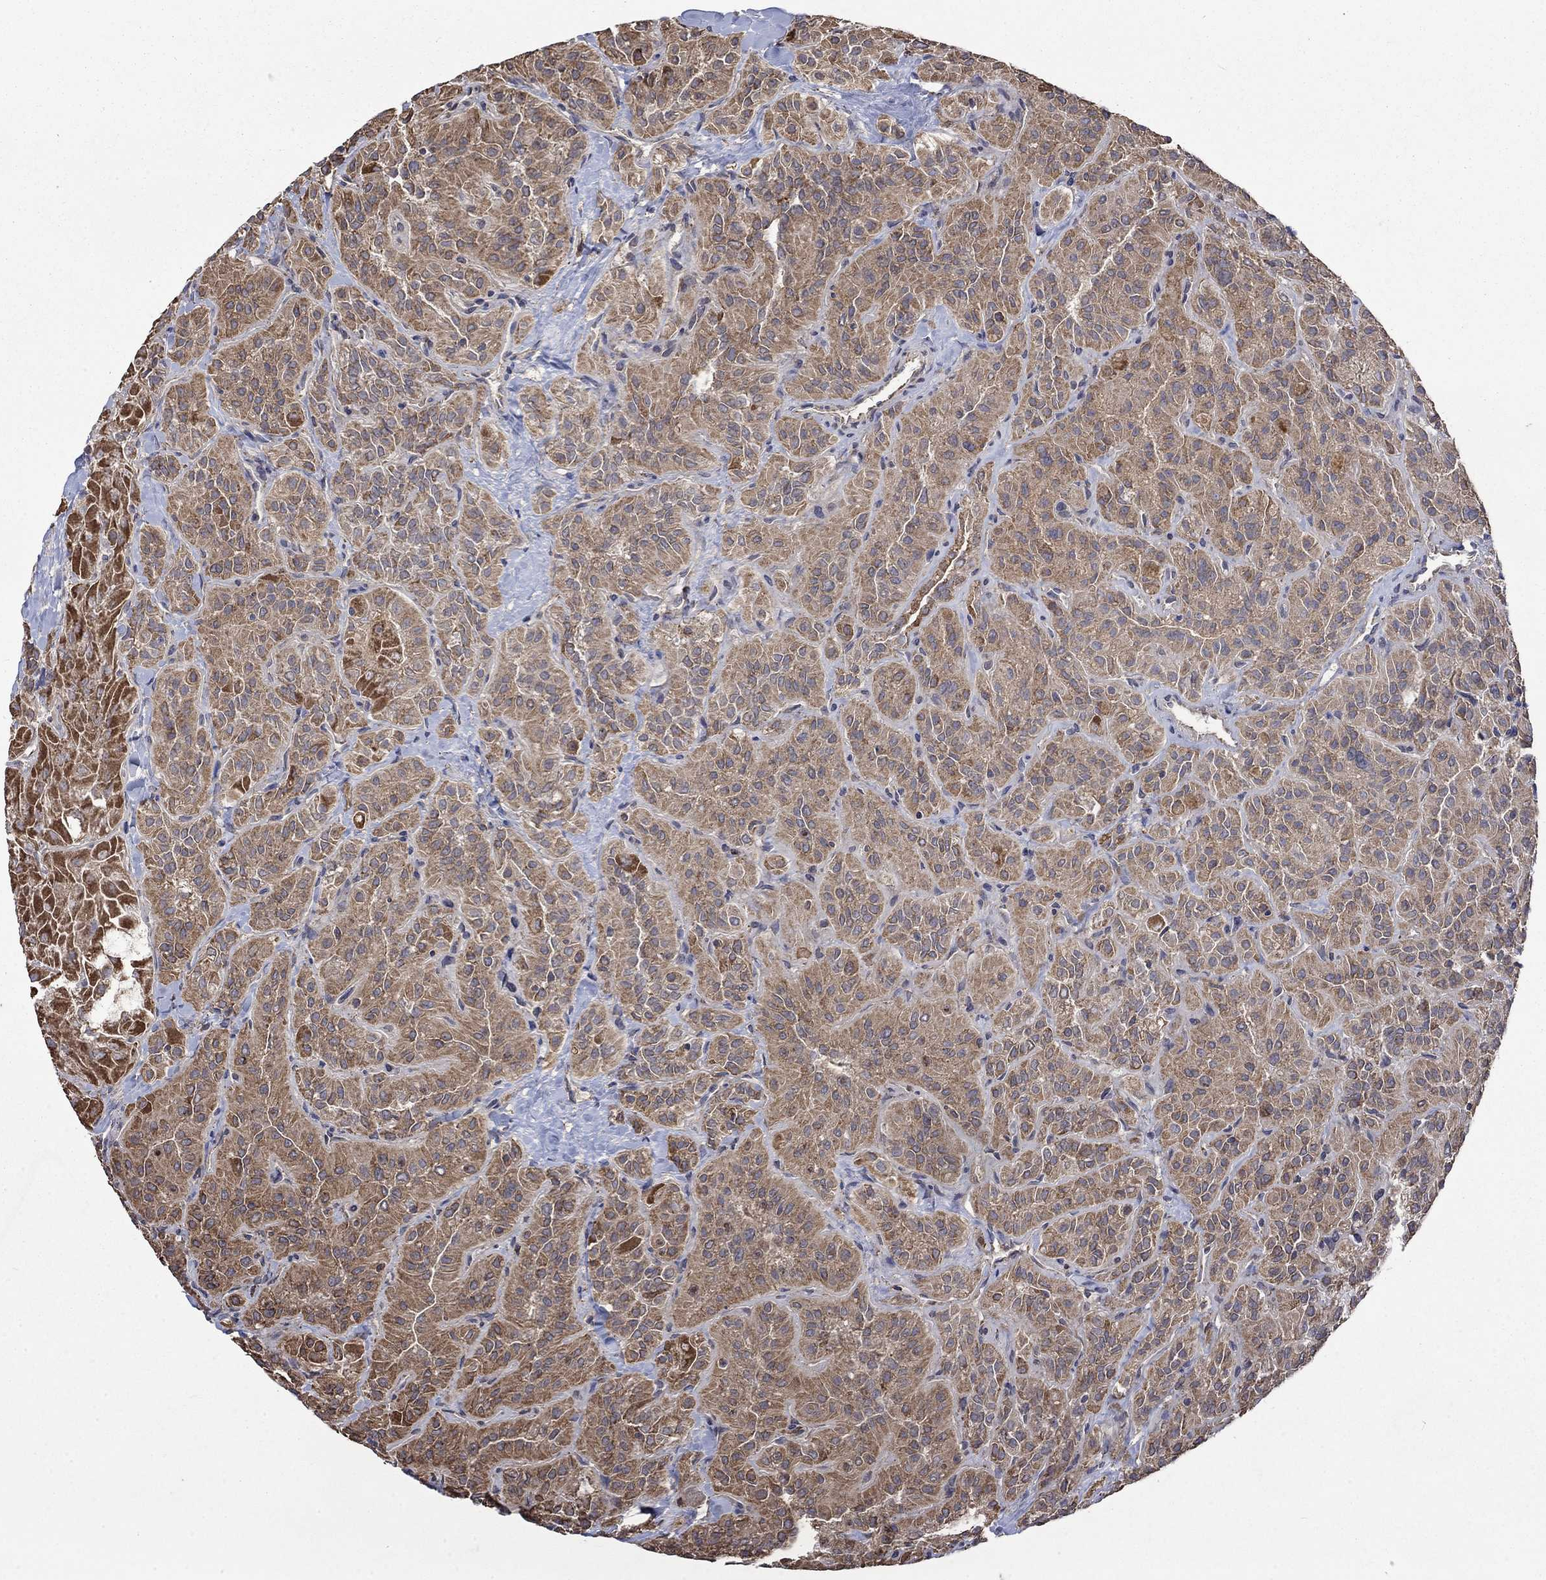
{"staining": {"intensity": "moderate", "quantity": ">75%", "location": "cytoplasmic/membranous"}, "tissue": "thyroid cancer", "cell_type": "Tumor cells", "image_type": "cancer", "snomed": [{"axis": "morphology", "description": "Papillary adenocarcinoma, NOS"}, {"axis": "topography", "description": "Thyroid gland"}], "caption": "This is a histology image of immunohistochemistry (IHC) staining of thyroid cancer (papillary adenocarcinoma), which shows moderate staining in the cytoplasmic/membranous of tumor cells.", "gene": "ESRRA", "patient": {"sex": "female", "age": 45}}